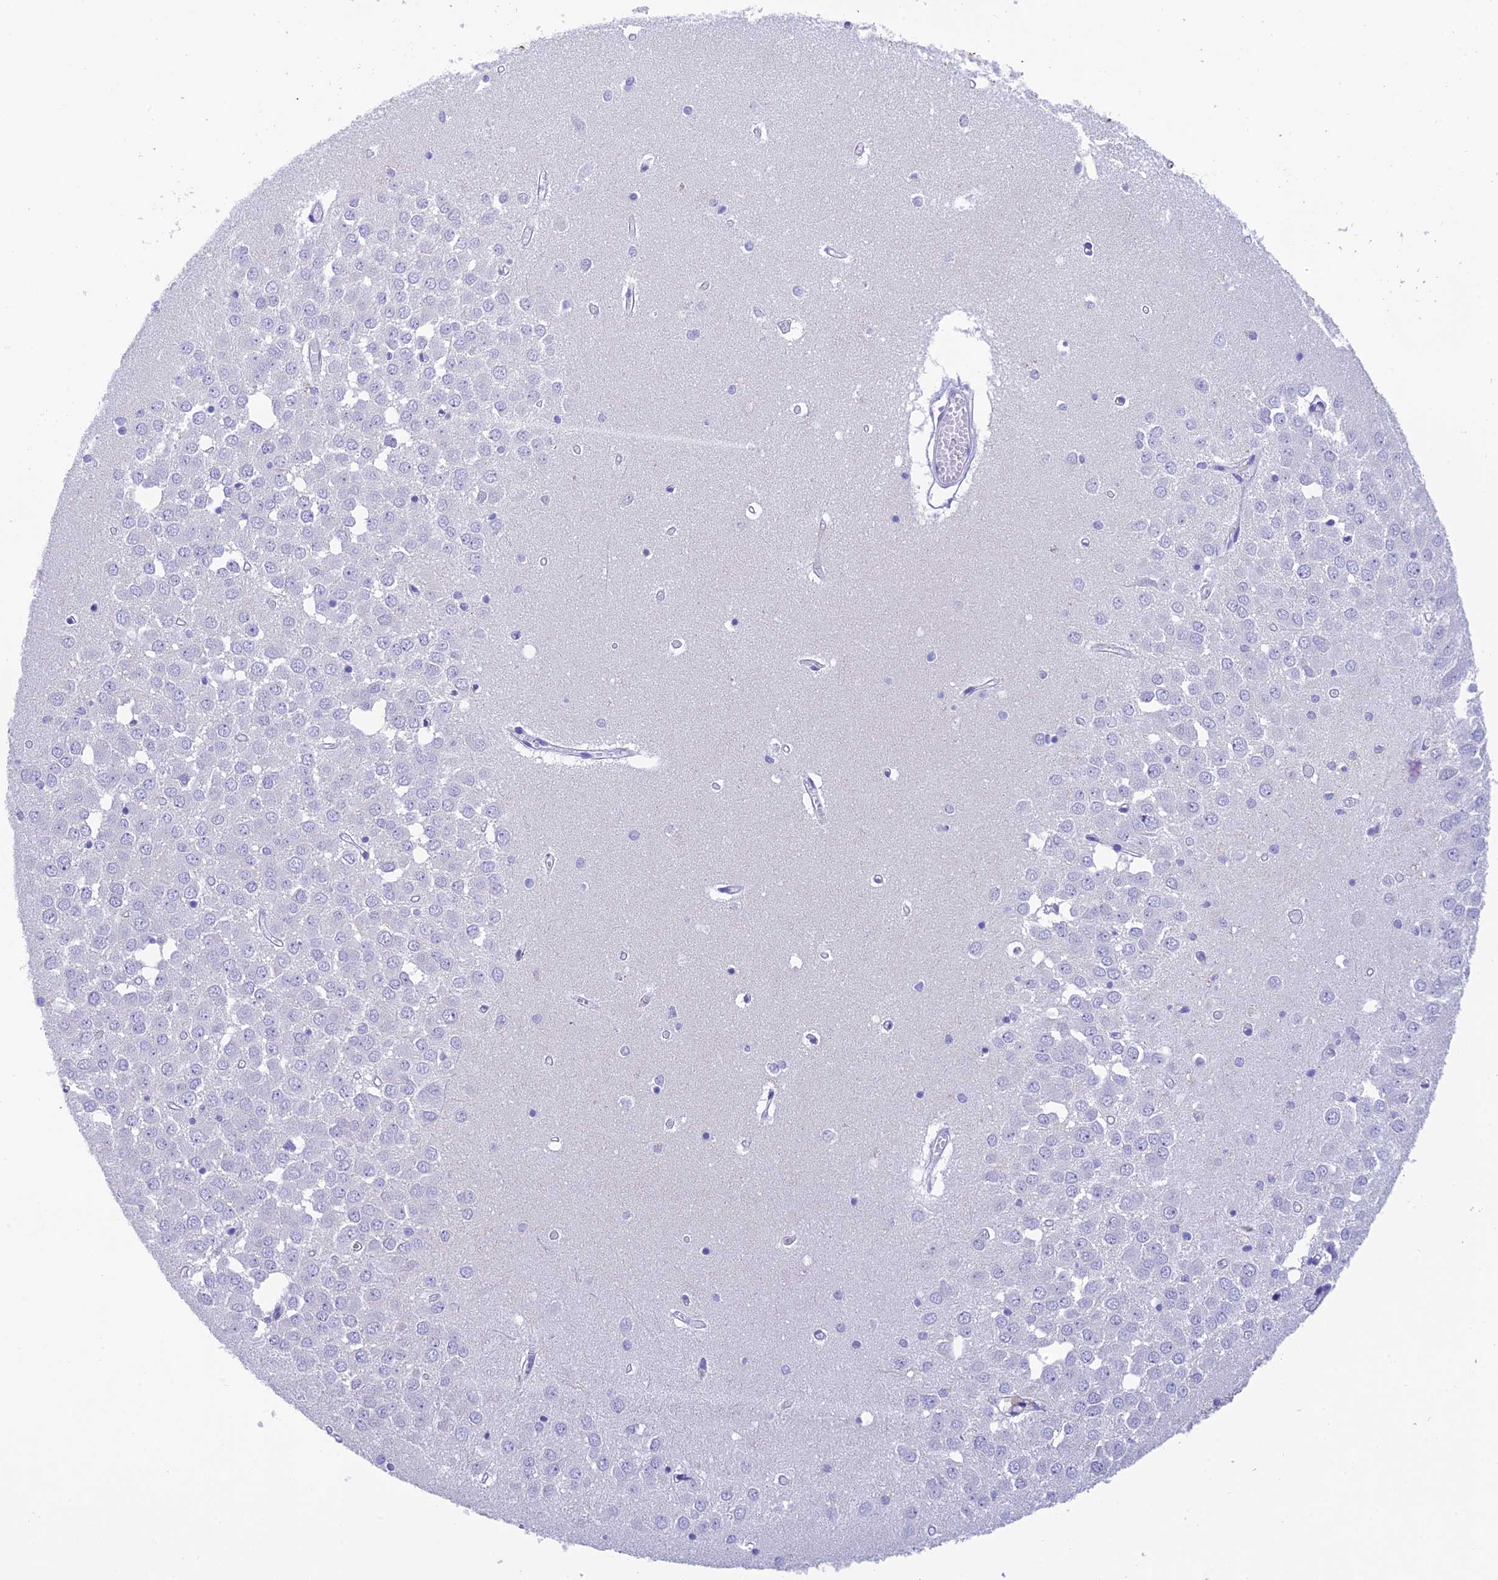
{"staining": {"intensity": "negative", "quantity": "none", "location": "none"}, "tissue": "hippocampus", "cell_type": "Glial cells", "image_type": "normal", "snomed": [{"axis": "morphology", "description": "Normal tissue, NOS"}, {"axis": "topography", "description": "Hippocampus"}], "caption": "DAB immunohistochemical staining of normal hippocampus reveals no significant staining in glial cells. Brightfield microscopy of immunohistochemistry stained with DAB (3,3'-diaminobenzidine) (brown) and hematoxylin (blue), captured at high magnification.", "gene": "KDELR3", "patient": {"sex": "male", "age": 70}}